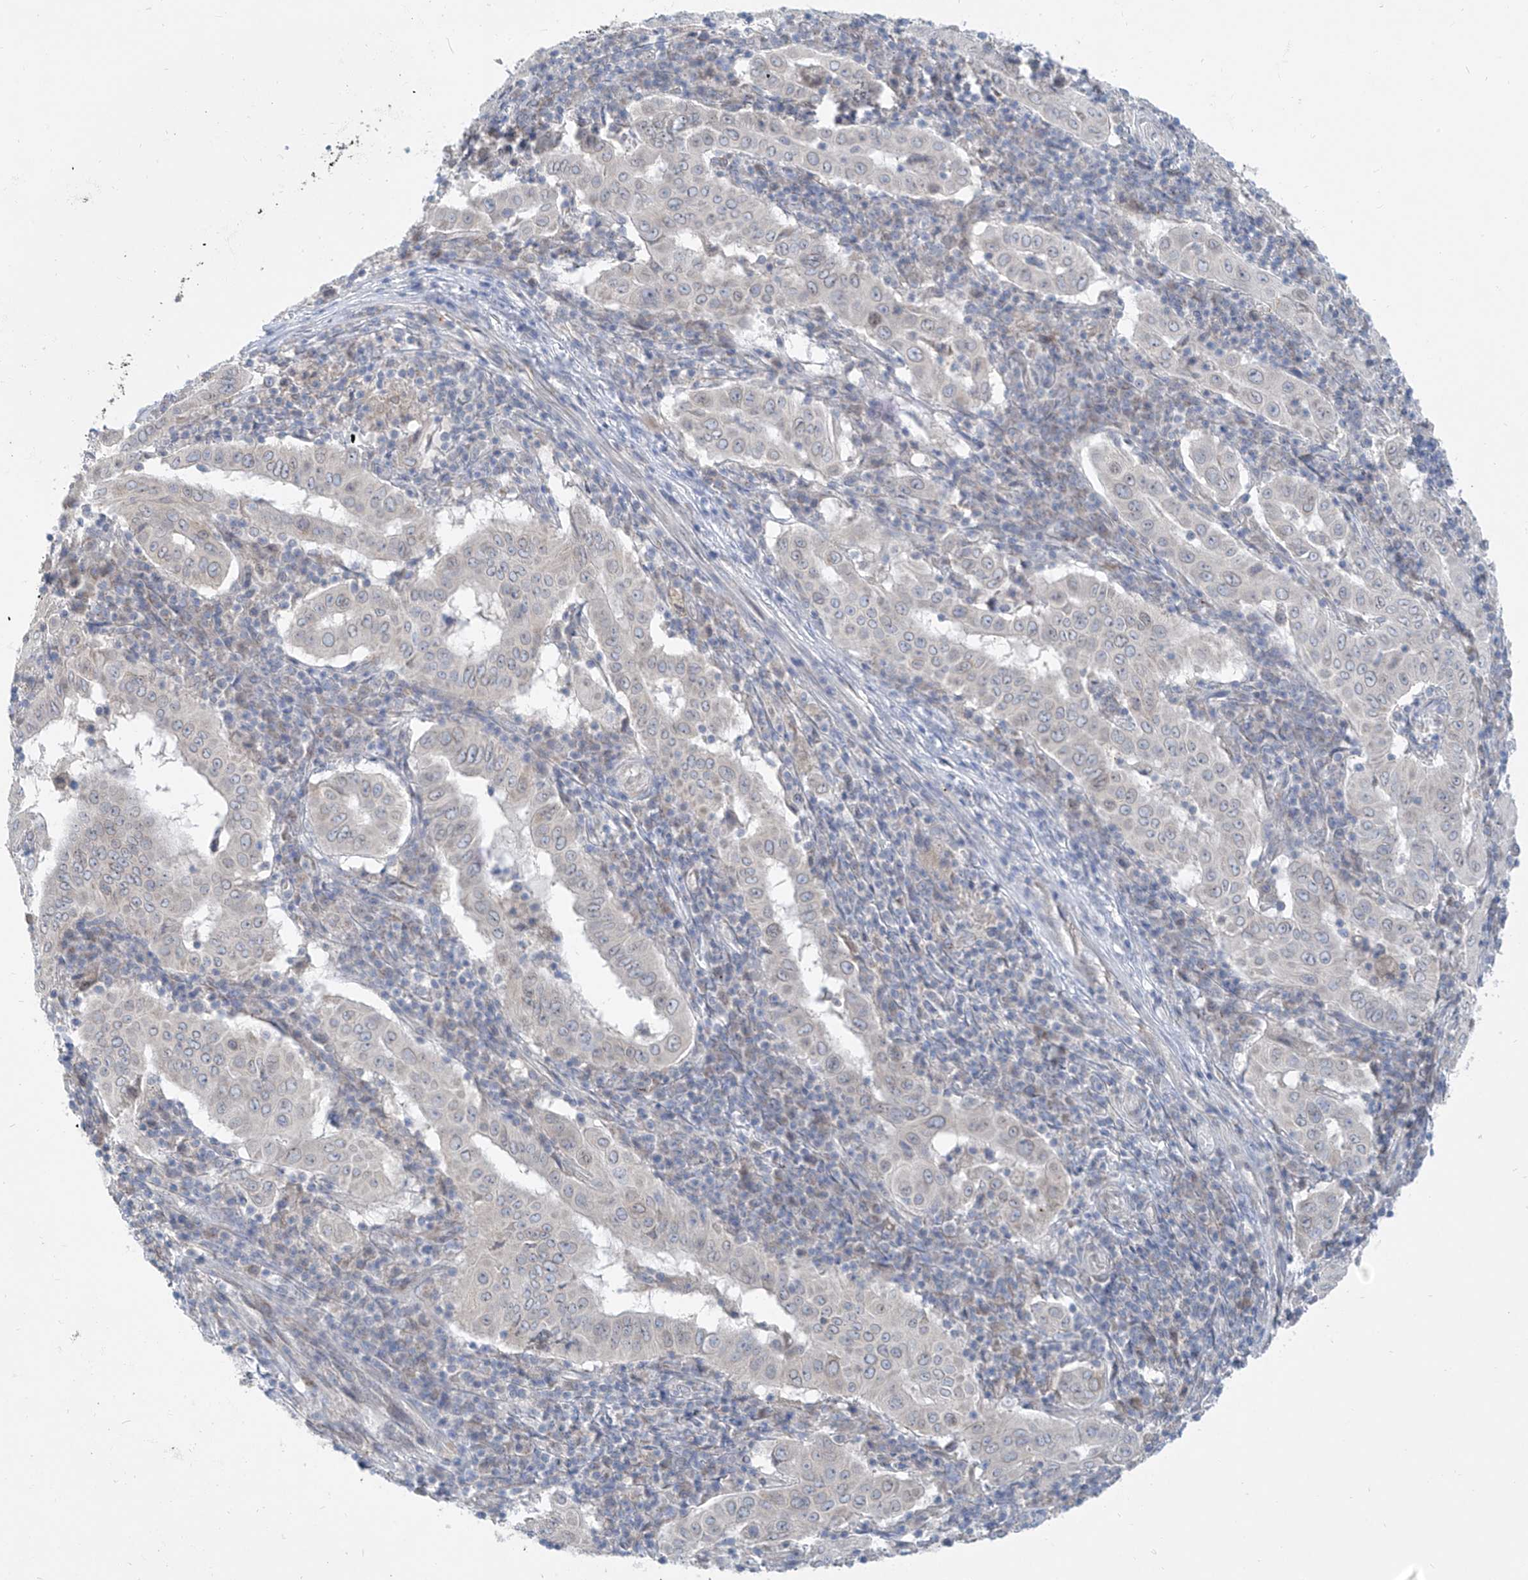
{"staining": {"intensity": "negative", "quantity": "none", "location": "none"}, "tissue": "pancreatic cancer", "cell_type": "Tumor cells", "image_type": "cancer", "snomed": [{"axis": "morphology", "description": "Adenocarcinoma, NOS"}, {"axis": "topography", "description": "Pancreas"}], "caption": "Immunohistochemistry of human pancreatic cancer exhibits no staining in tumor cells.", "gene": "KRTAP25-1", "patient": {"sex": "male", "age": 63}}